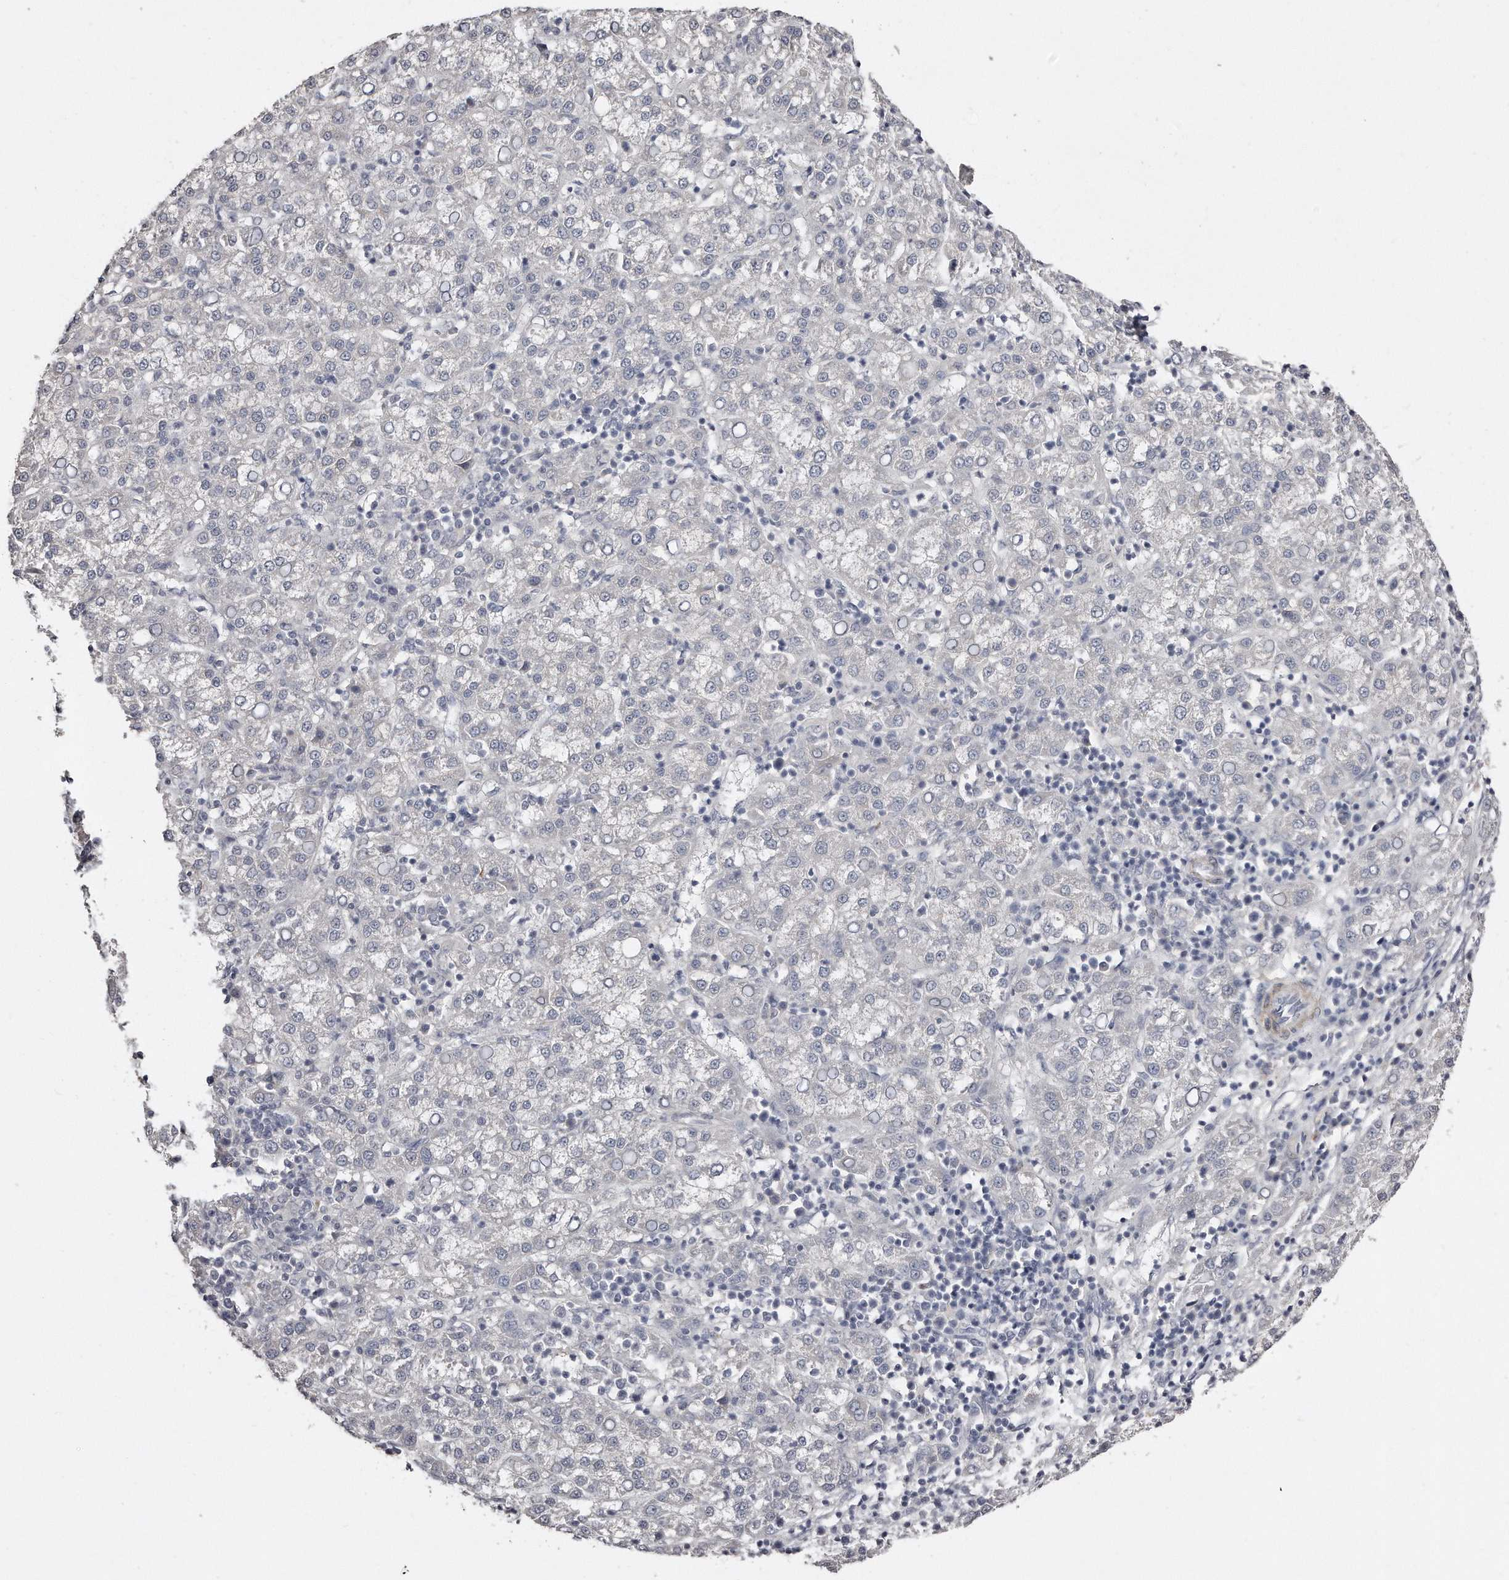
{"staining": {"intensity": "negative", "quantity": "none", "location": "none"}, "tissue": "liver cancer", "cell_type": "Tumor cells", "image_type": "cancer", "snomed": [{"axis": "morphology", "description": "Carcinoma, Hepatocellular, NOS"}, {"axis": "topography", "description": "Liver"}], "caption": "Tumor cells show no significant protein staining in hepatocellular carcinoma (liver).", "gene": "LMOD1", "patient": {"sex": "female", "age": 58}}